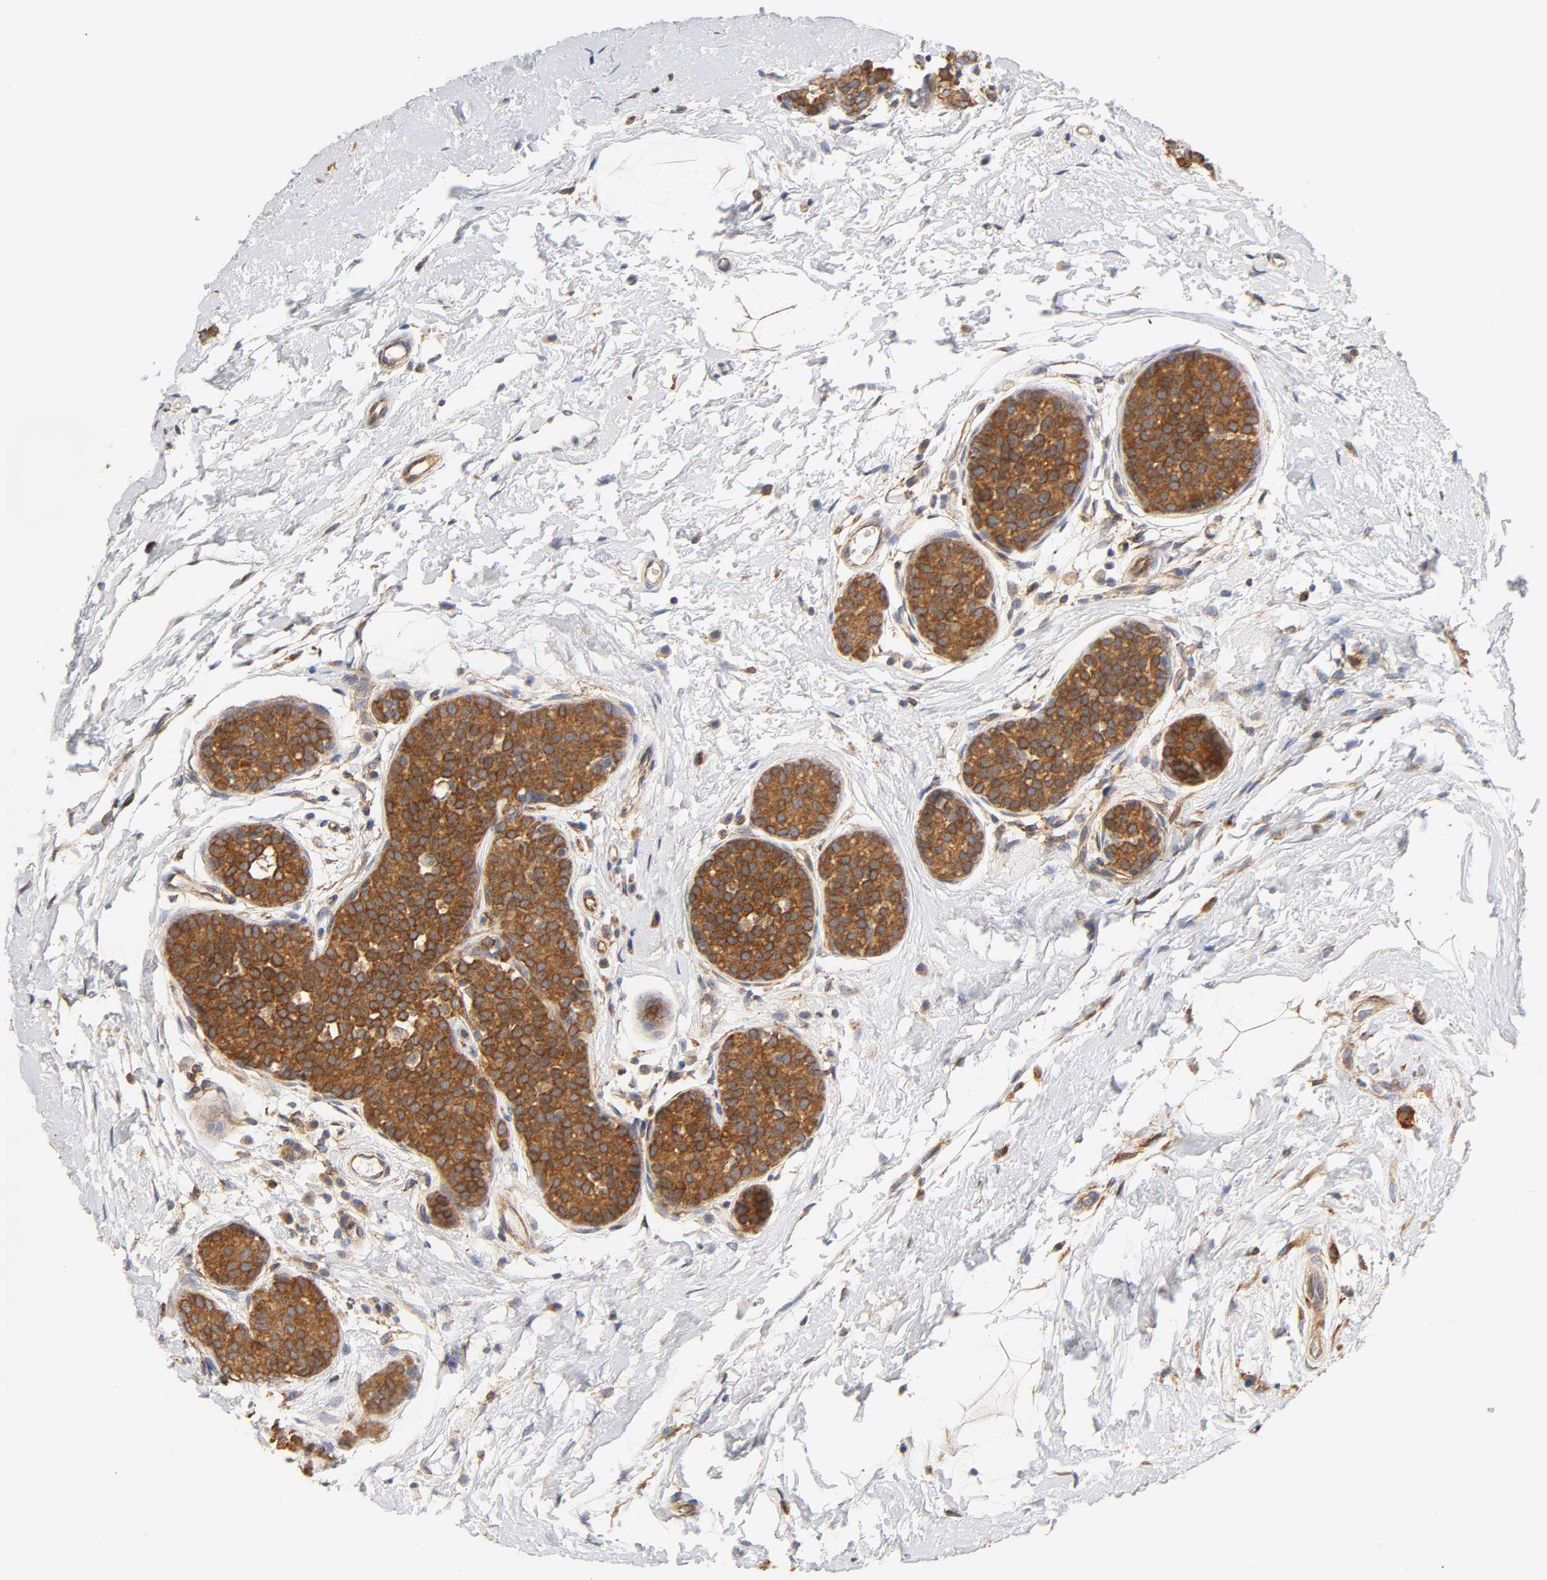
{"staining": {"intensity": "moderate", "quantity": ">75%", "location": "cytoplasmic/membranous"}, "tissue": "breast cancer", "cell_type": "Tumor cells", "image_type": "cancer", "snomed": [{"axis": "morphology", "description": "Lobular carcinoma, in situ"}, {"axis": "morphology", "description": "Lobular carcinoma"}, {"axis": "topography", "description": "Breast"}], "caption": "Human breast cancer stained for a protein (brown) exhibits moderate cytoplasmic/membranous positive staining in approximately >75% of tumor cells.", "gene": "POR", "patient": {"sex": "female", "age": 41}}